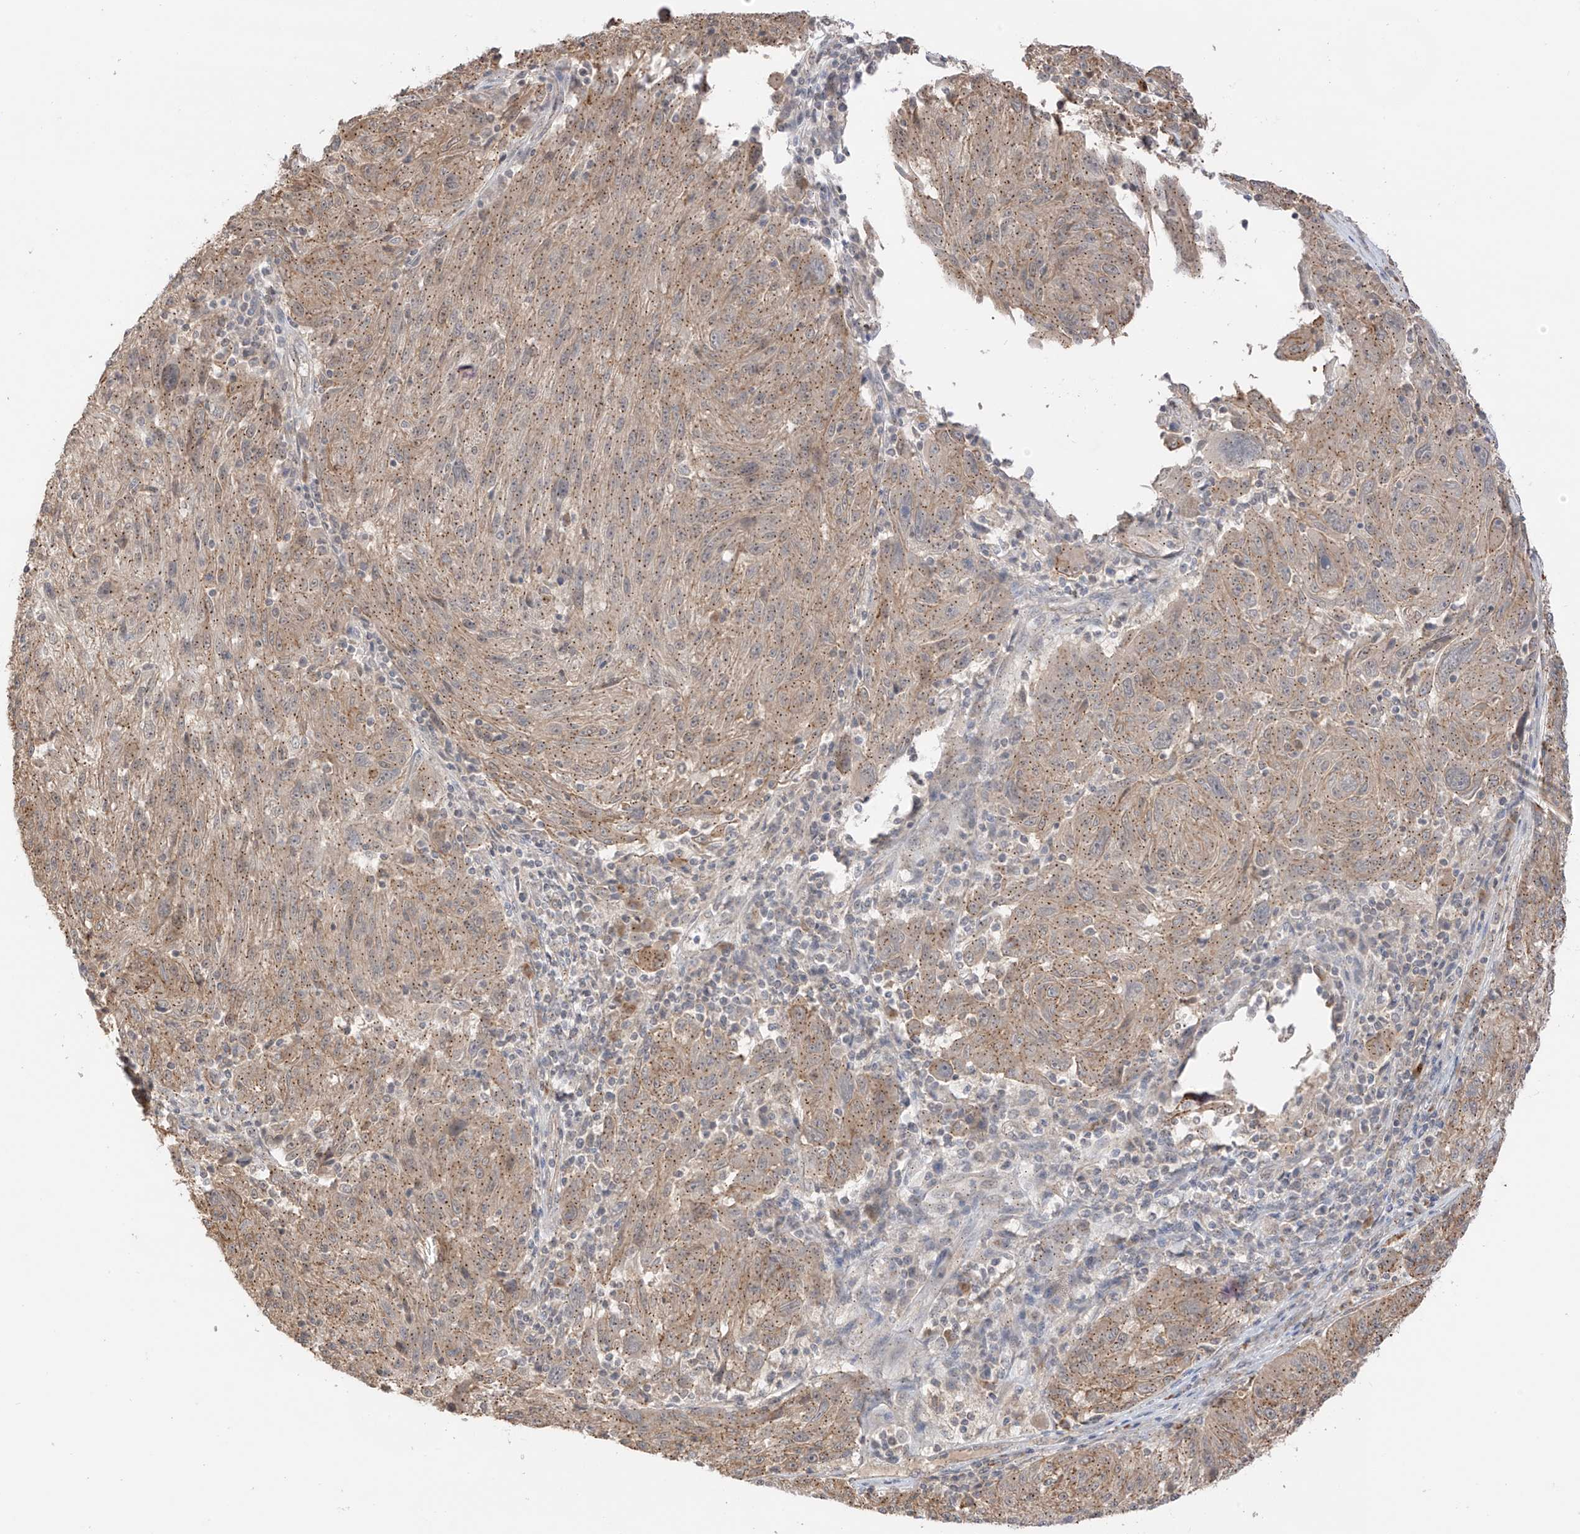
{"staining": {"intensity": "moderate", "quantity": ">75%", "location": "cytoplasmic/membranous"}, "tissue": "melanoma", "cell_type": "Tumor cells", "image_type": "cancer", "snomed": [{"axis": "morphology", "description": "Malignant melanoma, NOS"}, {"axis": "topography", "description": "Skin"}], "caption": "A brown stain highlights moderate cytoplasmic/membranous expression of a protein in human melanoma tumor cells.", "gene": "N4BP3", "patient": {"sex": "male", "age": 53}}